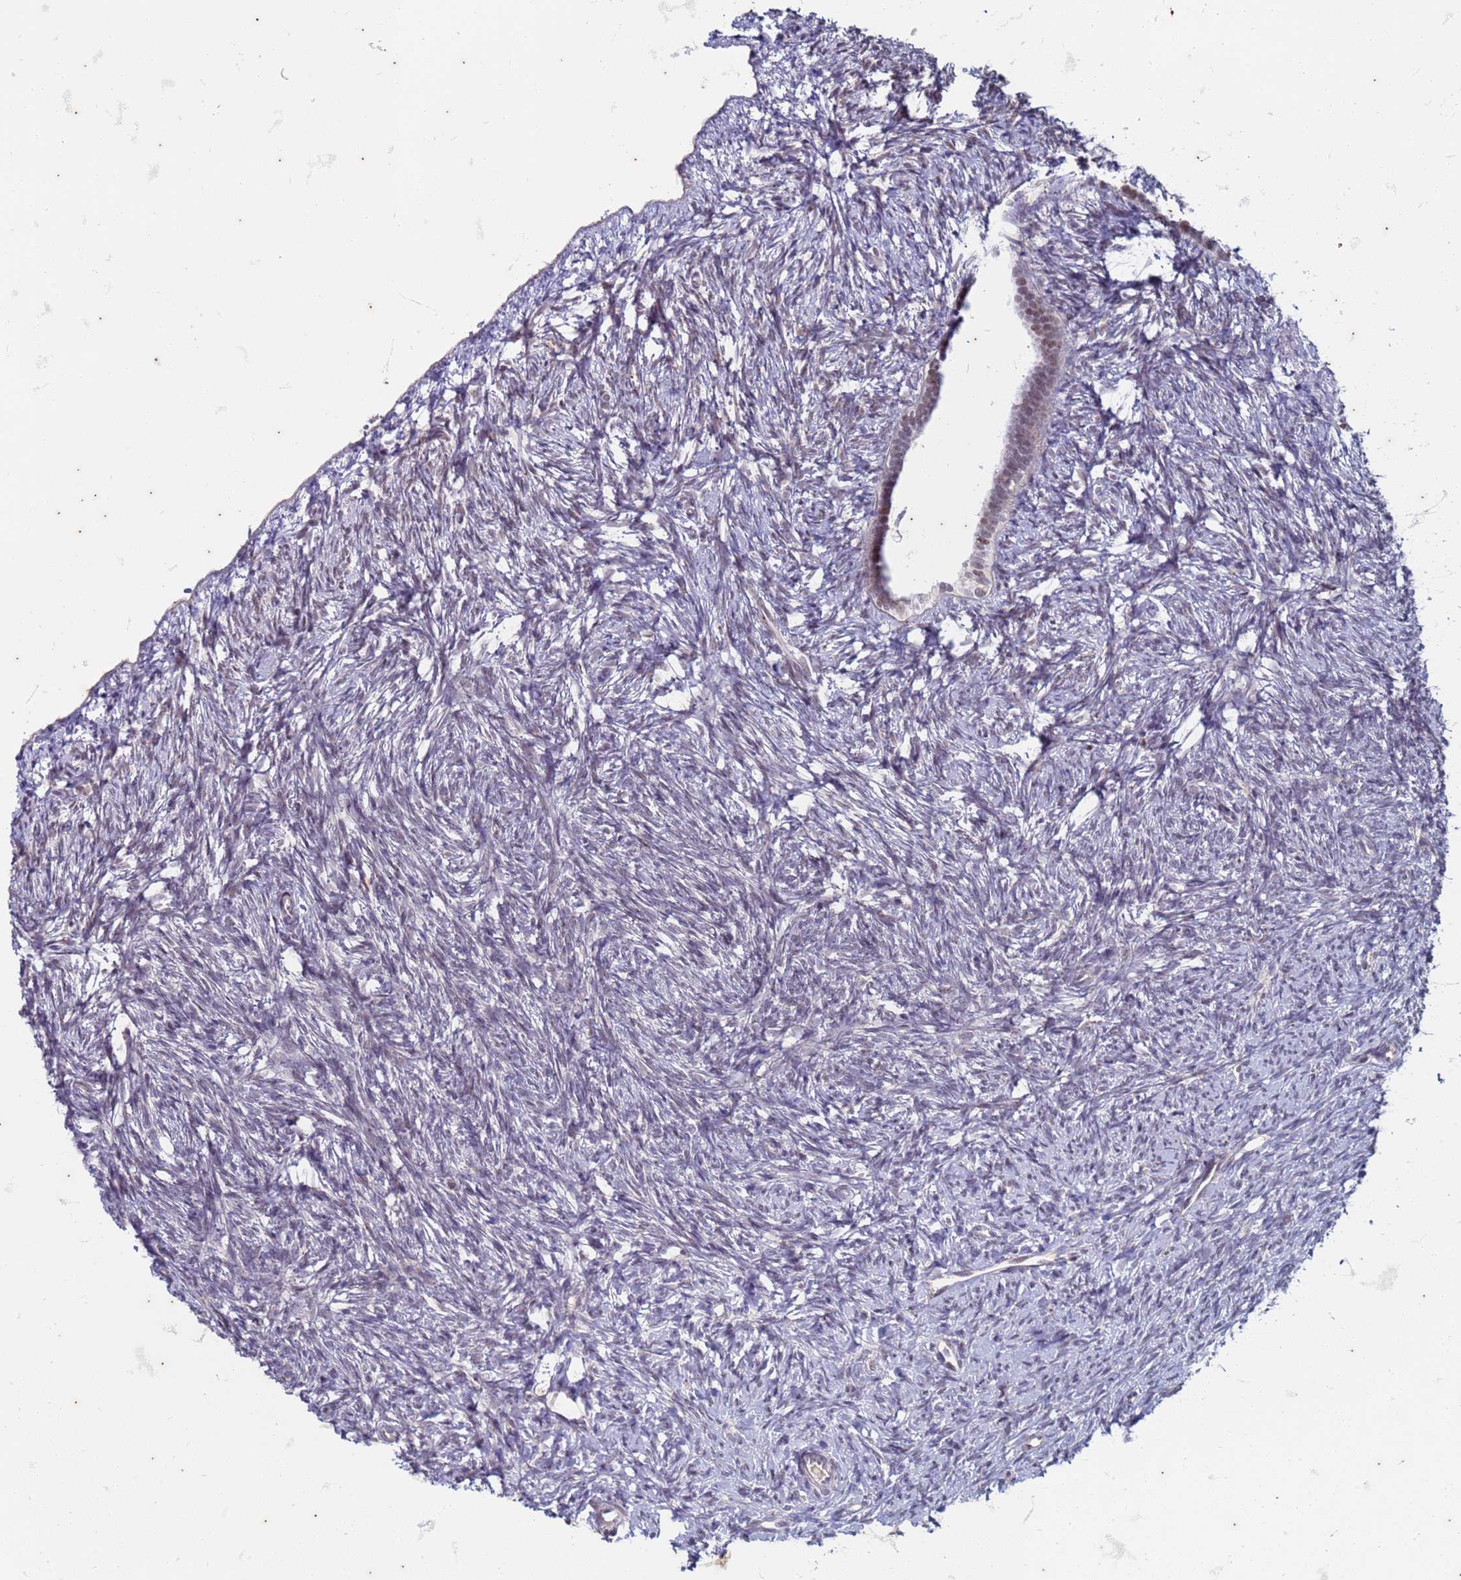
{"staining": {"intensity": "moderate", "quantity": "<25%", "location": "nuclear"}, "tissue": "ovary", "cell_type": "Ovarian stroma cells", "image_type": "normal", "snomed": [{"axis": "morphology", "description": "Normal tissue, NOS"}, {"axis": "topography", "description": "Ovary"}], "caption": "Ovarian stroma cells display low levels of moderate nuclear staining in about <25% of cells in benign ovary. Immunohistochemistry stains the protein in brown and the nuclei are stained blue.", "gene": "TRMT6", "patient": {"sex": "female", "age": 51}}